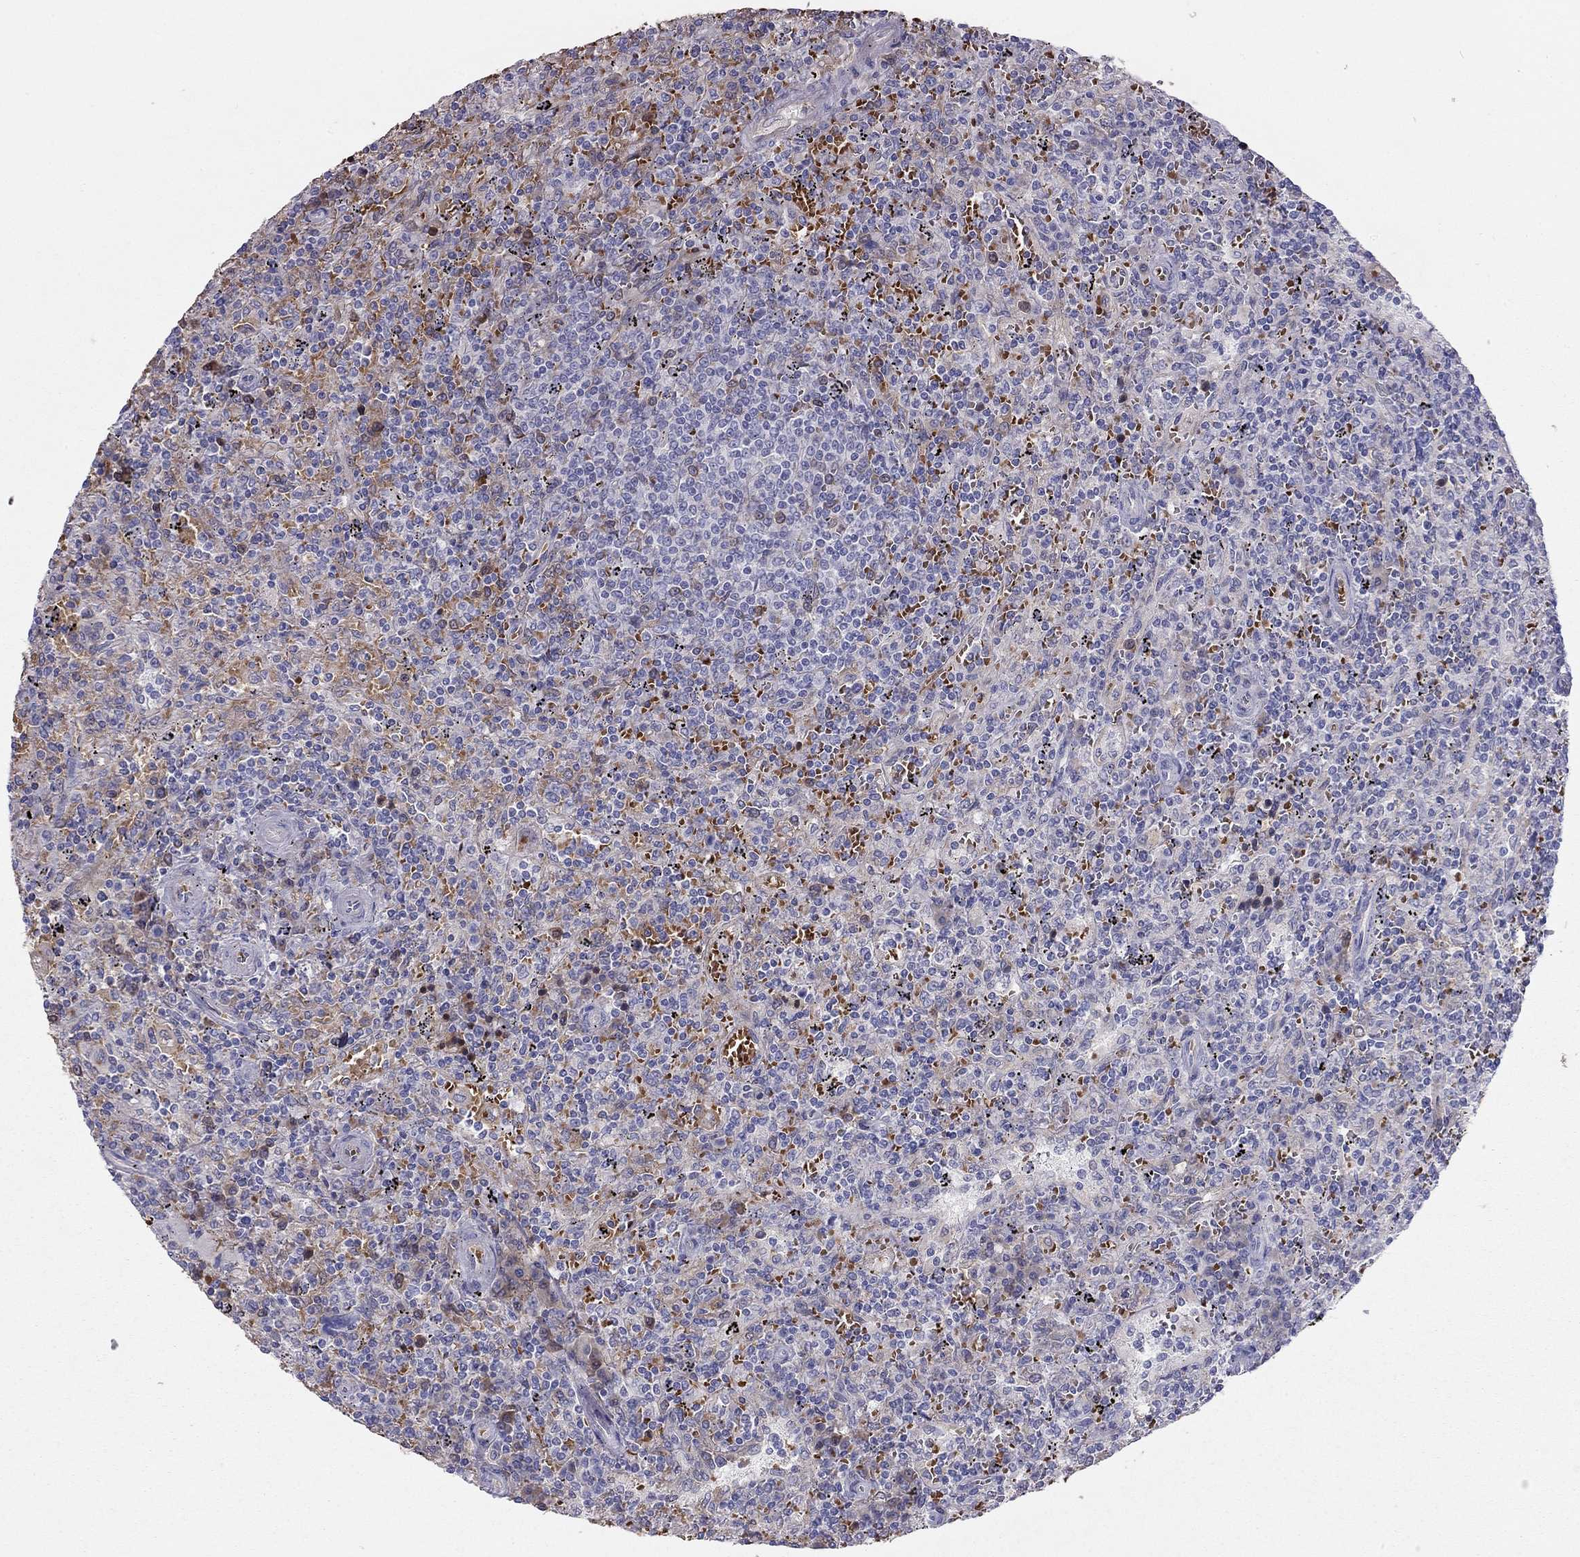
{"staining": {"intensity": "negative", "quantity": "none", "location": "none"}, "tissue": "lymphoma", "cell_type": "Tumor cells", "image_type": "cancer", "snomed": [{"axis": "morphology", "description": "Malignant lymphoma, non-Hodgkin's type, Low grade"}, {"axis": "topography", "description": "Spleen"}], "caption": "Low-grade malignant lymphoma, non-Hodgkin's type was stained to show a protein in brown. There is no significant expression in tumor cells. The staining was performed using DAB (3,3'-diaminobenzidine) to visualize the protein expression in brown, while the nuclei were stained in blue with hematoxylin (Magnification: 20x).", "gene": "RHD", "patient": {"sex": "male", "age": 62}}